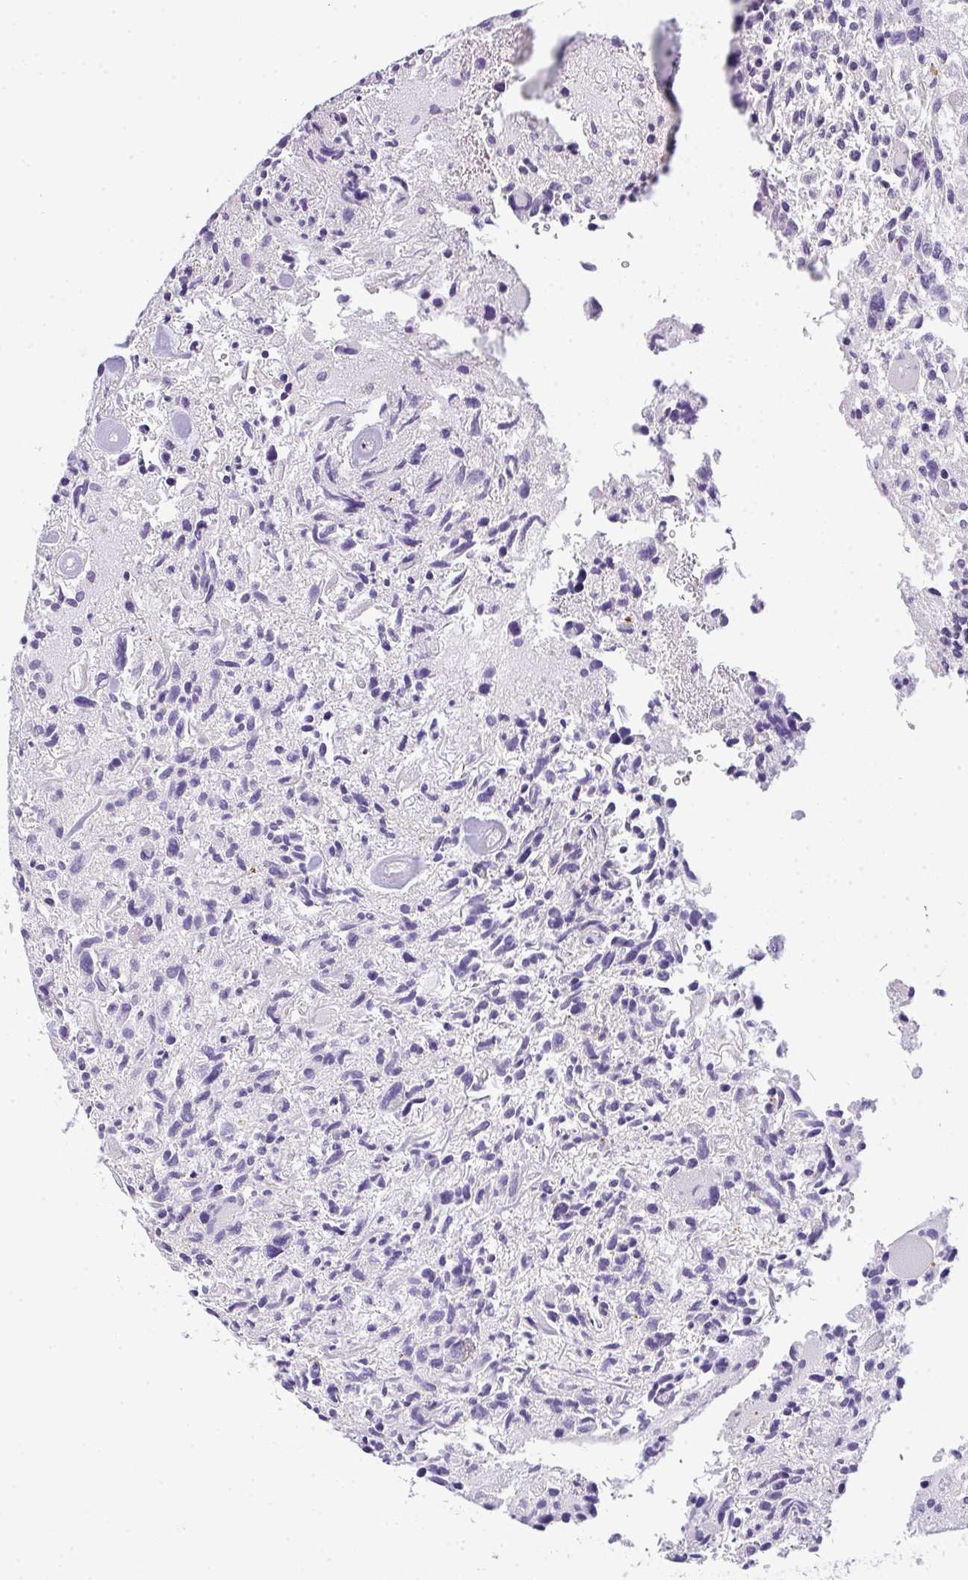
{"staining": {"intensity": "negative", "quantity": "none", "location": "none"}, "tissue": "glioma", "cell_type": "Tumor cells", "image_type": "cancer", "snomed": [{"axis": "morphology", "description": "Glioma, malignant, High grade"}, {"axis": "topography", "description": "Brain"}], "caption": "An image of malignant glioma (high-grade) stained for a protein displays no brown staining in tumor cells. (DAB IHC with hematoxylin counter stain).", "gene": "FILIP1", "patient": {"sex": "female", "age": 11}}